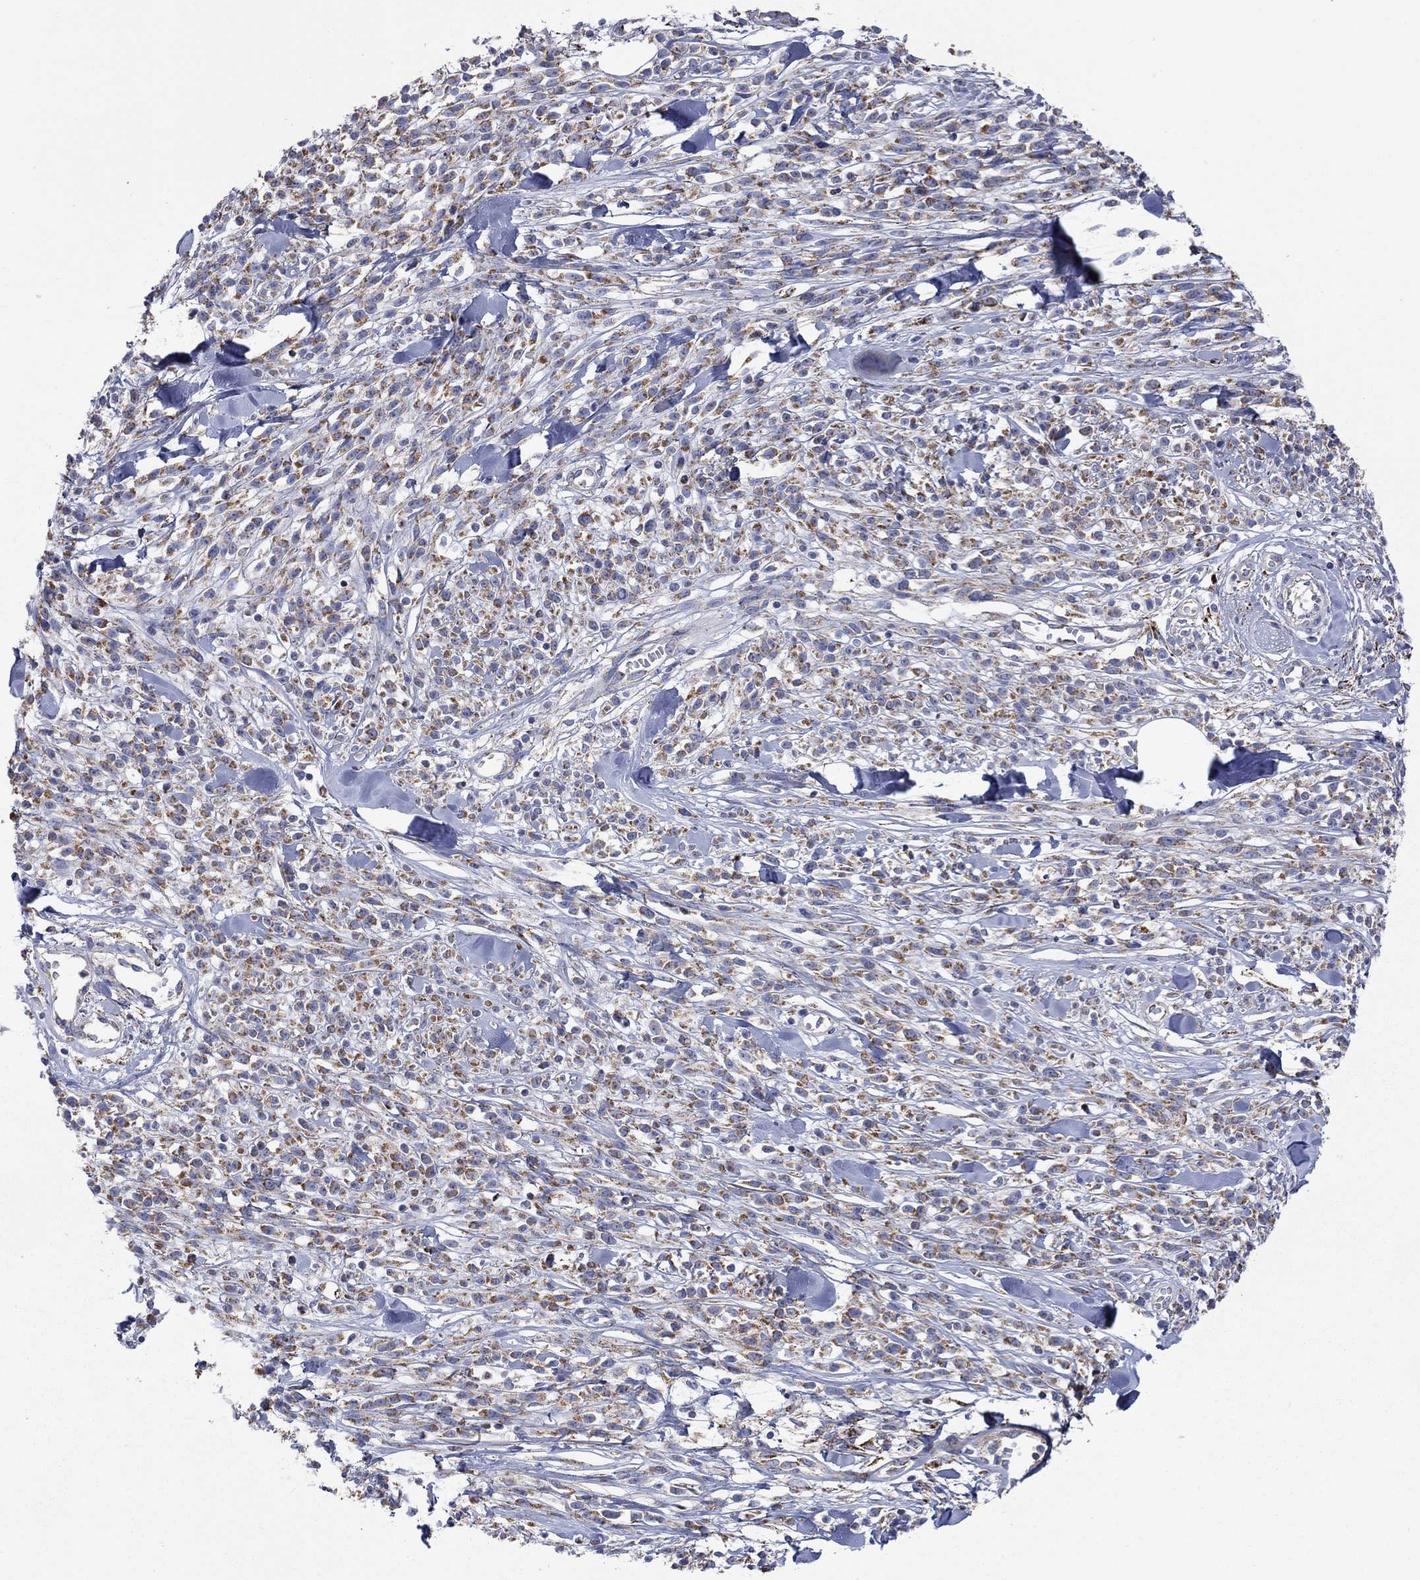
{"staining": {"intensity": "moderate", "quantity": ">75%", "location": "cytoplasmic/membranous"}, "tissue": "melanoma", "cell_type": "Tumor cells", "image_type": "cancer", "snomed": [{"axis": "morphology", "description": "Malignant melanoma, NOS"}, {"axis": "topography", "description": "Skin"}, {"axis": "topography", "description": "Skin of trunk"}], "caption": "Melanoma stained with DAB (3,3'-diaminobenzidine) immunohistochemistry reveals medium levels of moderate cytoplasmic/membranous expression in approximately >75% of tumor cells.", "gene": "CISD1", "patient": {"sex": "male", "age": 74}}